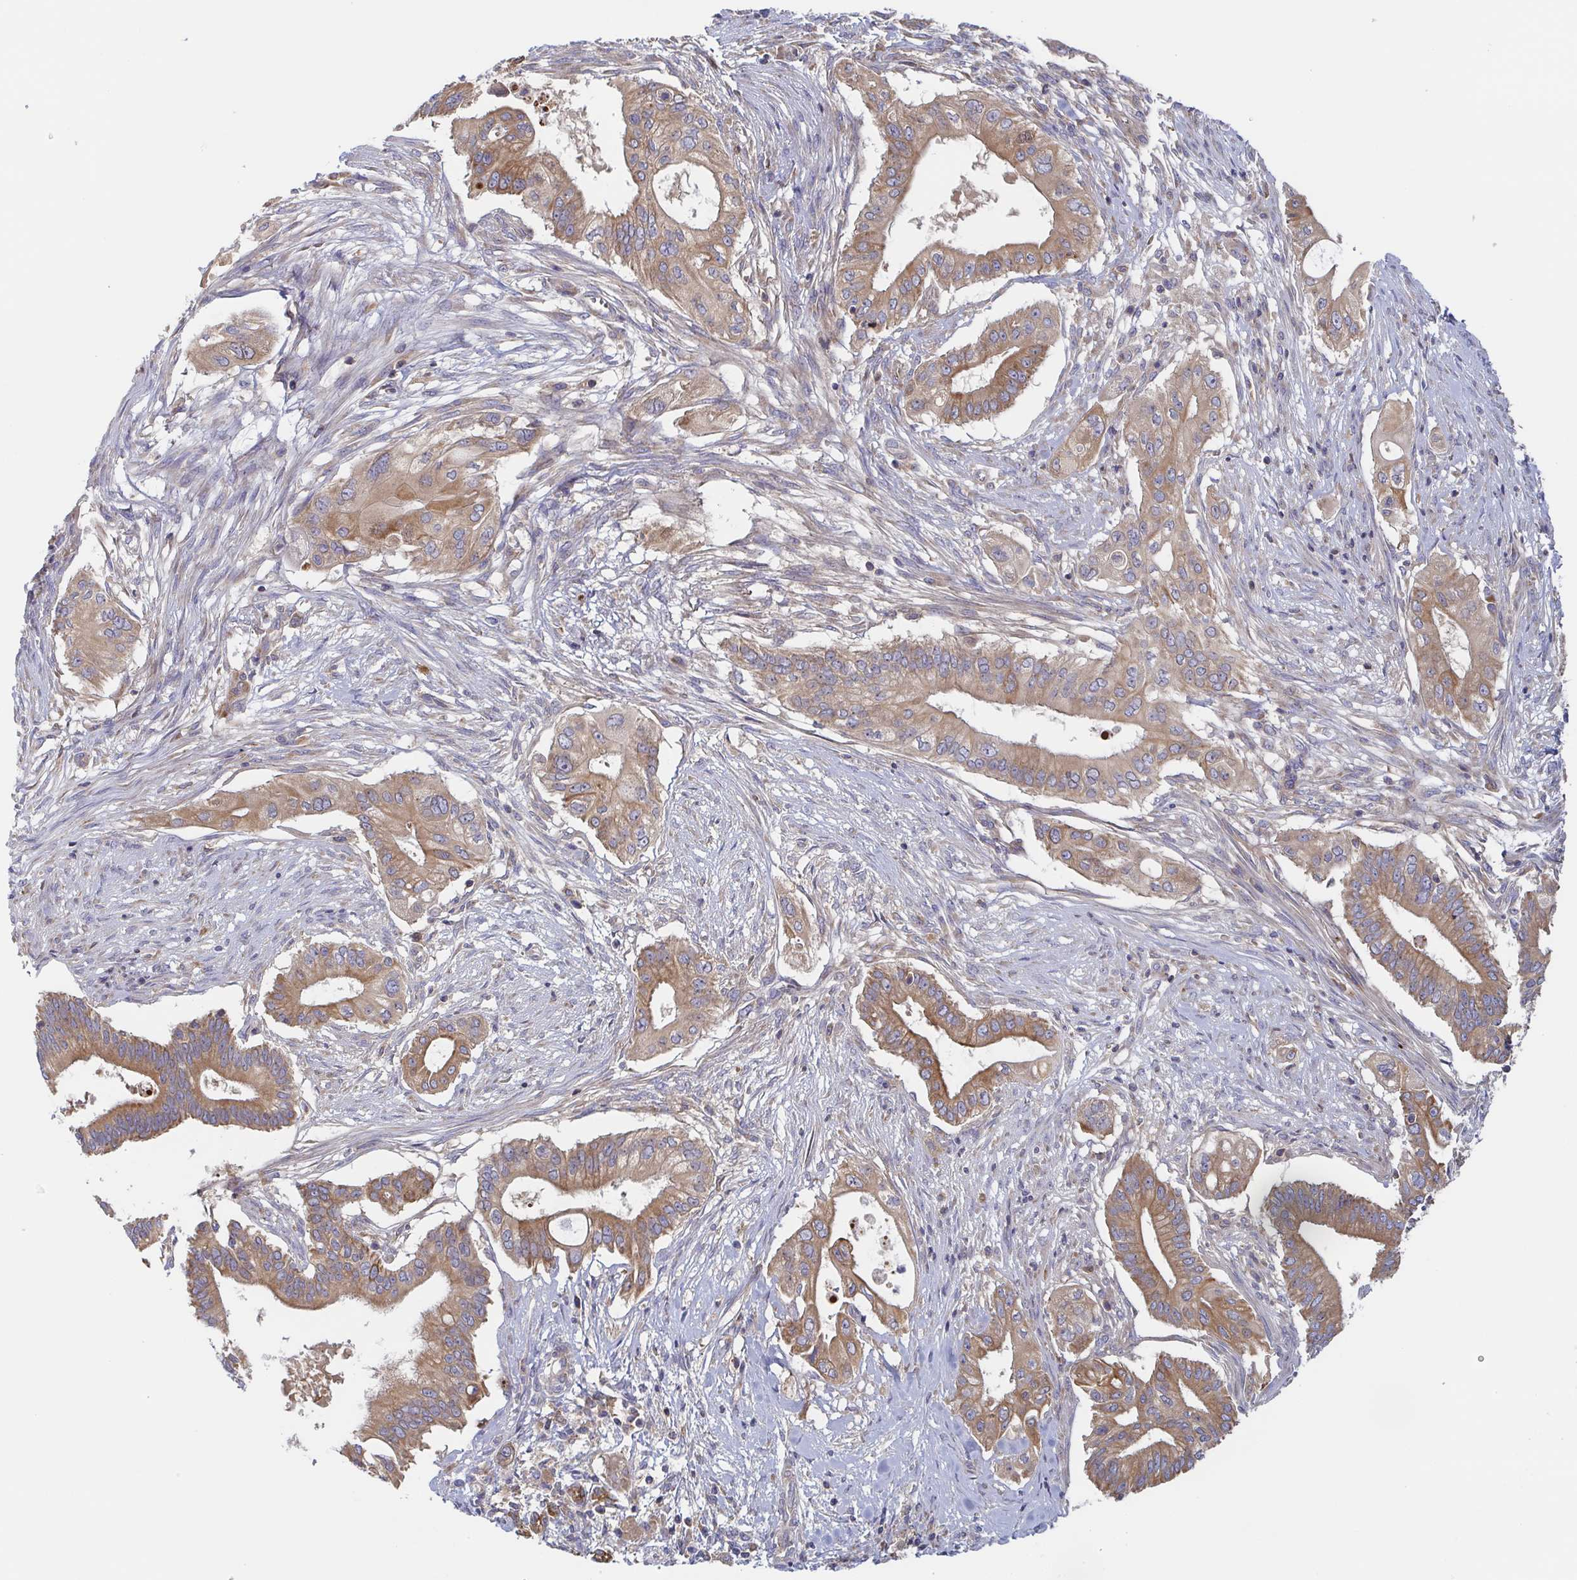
{"staining": {"intensity": "moderate", "quantity": ">75%", "location": "cytoplasmic/membranous"}, "tissue": "pancreatic cancer", "cell_type": "Tumor cells", "image_type": "cancer", "snomed": [{"axis": "morphology", "description": "Adenocarcinoma, NOS"}, {"axis": "topography", "description": "Pancreas"}], "caption": "Immunohistochemical staining of human pancreatic adenocarcinoma exhibits medium levels of moderate cytoplasmic/membranous protein expression in about >75% of tumor cells. The staining is performed using DAB (3,3'-diaminobenzidine) brown chromogen to label protein expression. The nuclei are counter-stained blue using hematoxylin.", "gene": "TUFT1", "patient": {"sex": "female", "age": 68}}